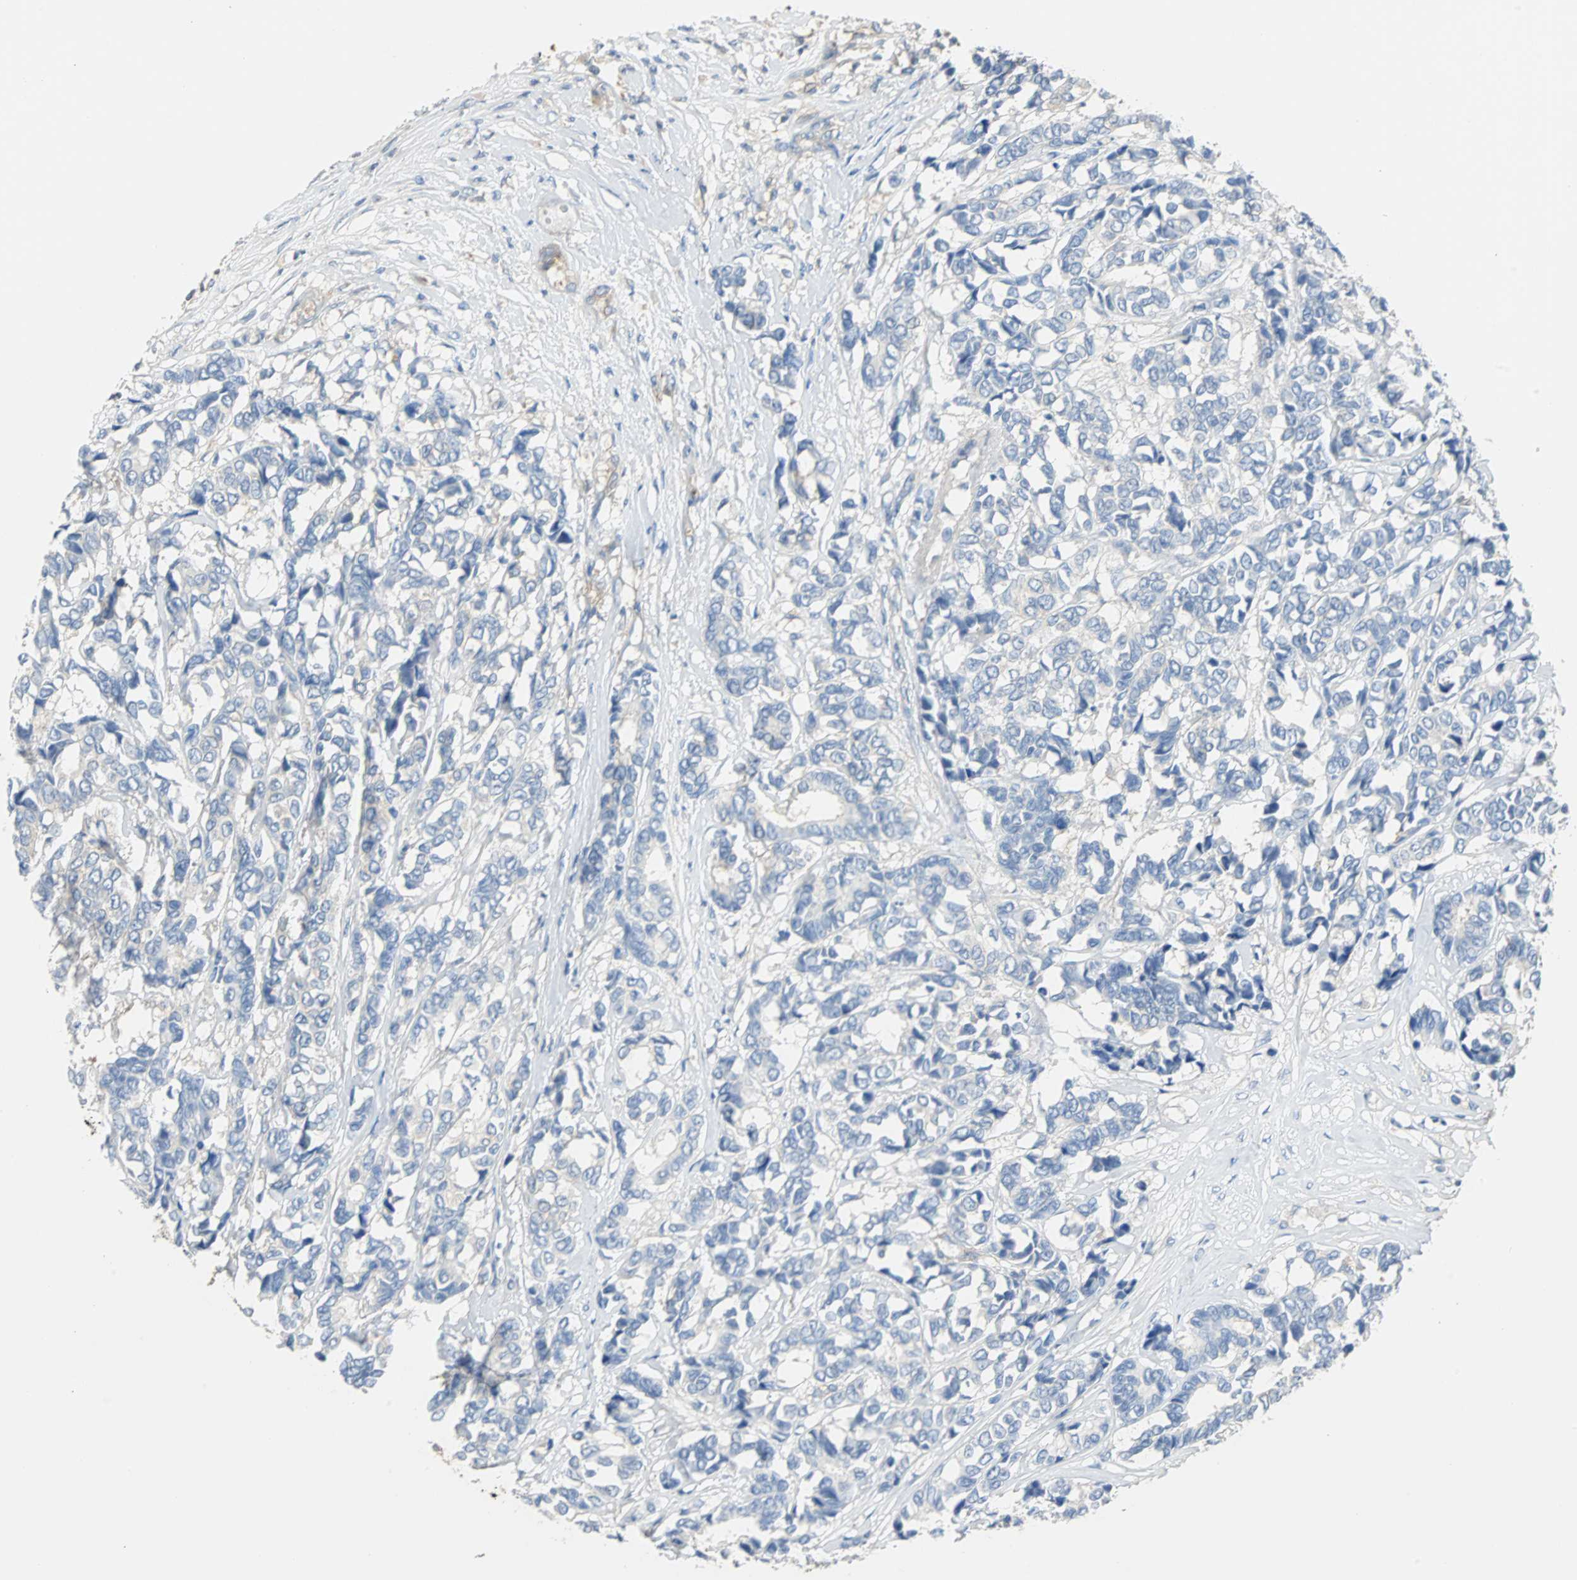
{"staining": {"intensity": "negative", "quantity": "none", "location": "none"}, "tissue": "breast cancer", "cell_type": "Tumor cells", "image_type": "cancer", "snomed": [{"axis": "morphology", "description": "Duct carcinoma"}, {"axis": "topography", "description": "Breast"}], "caption": "An immunohistochemistry (IHC) photomicrograph of infiltrating ductal carcinoma (breast) is shown. There is no staining in tumor cells of infiltrating ductal carcinoma (breast).", "gene": "TSC22D4", "patient": {"sex": "female", "age": 87}}